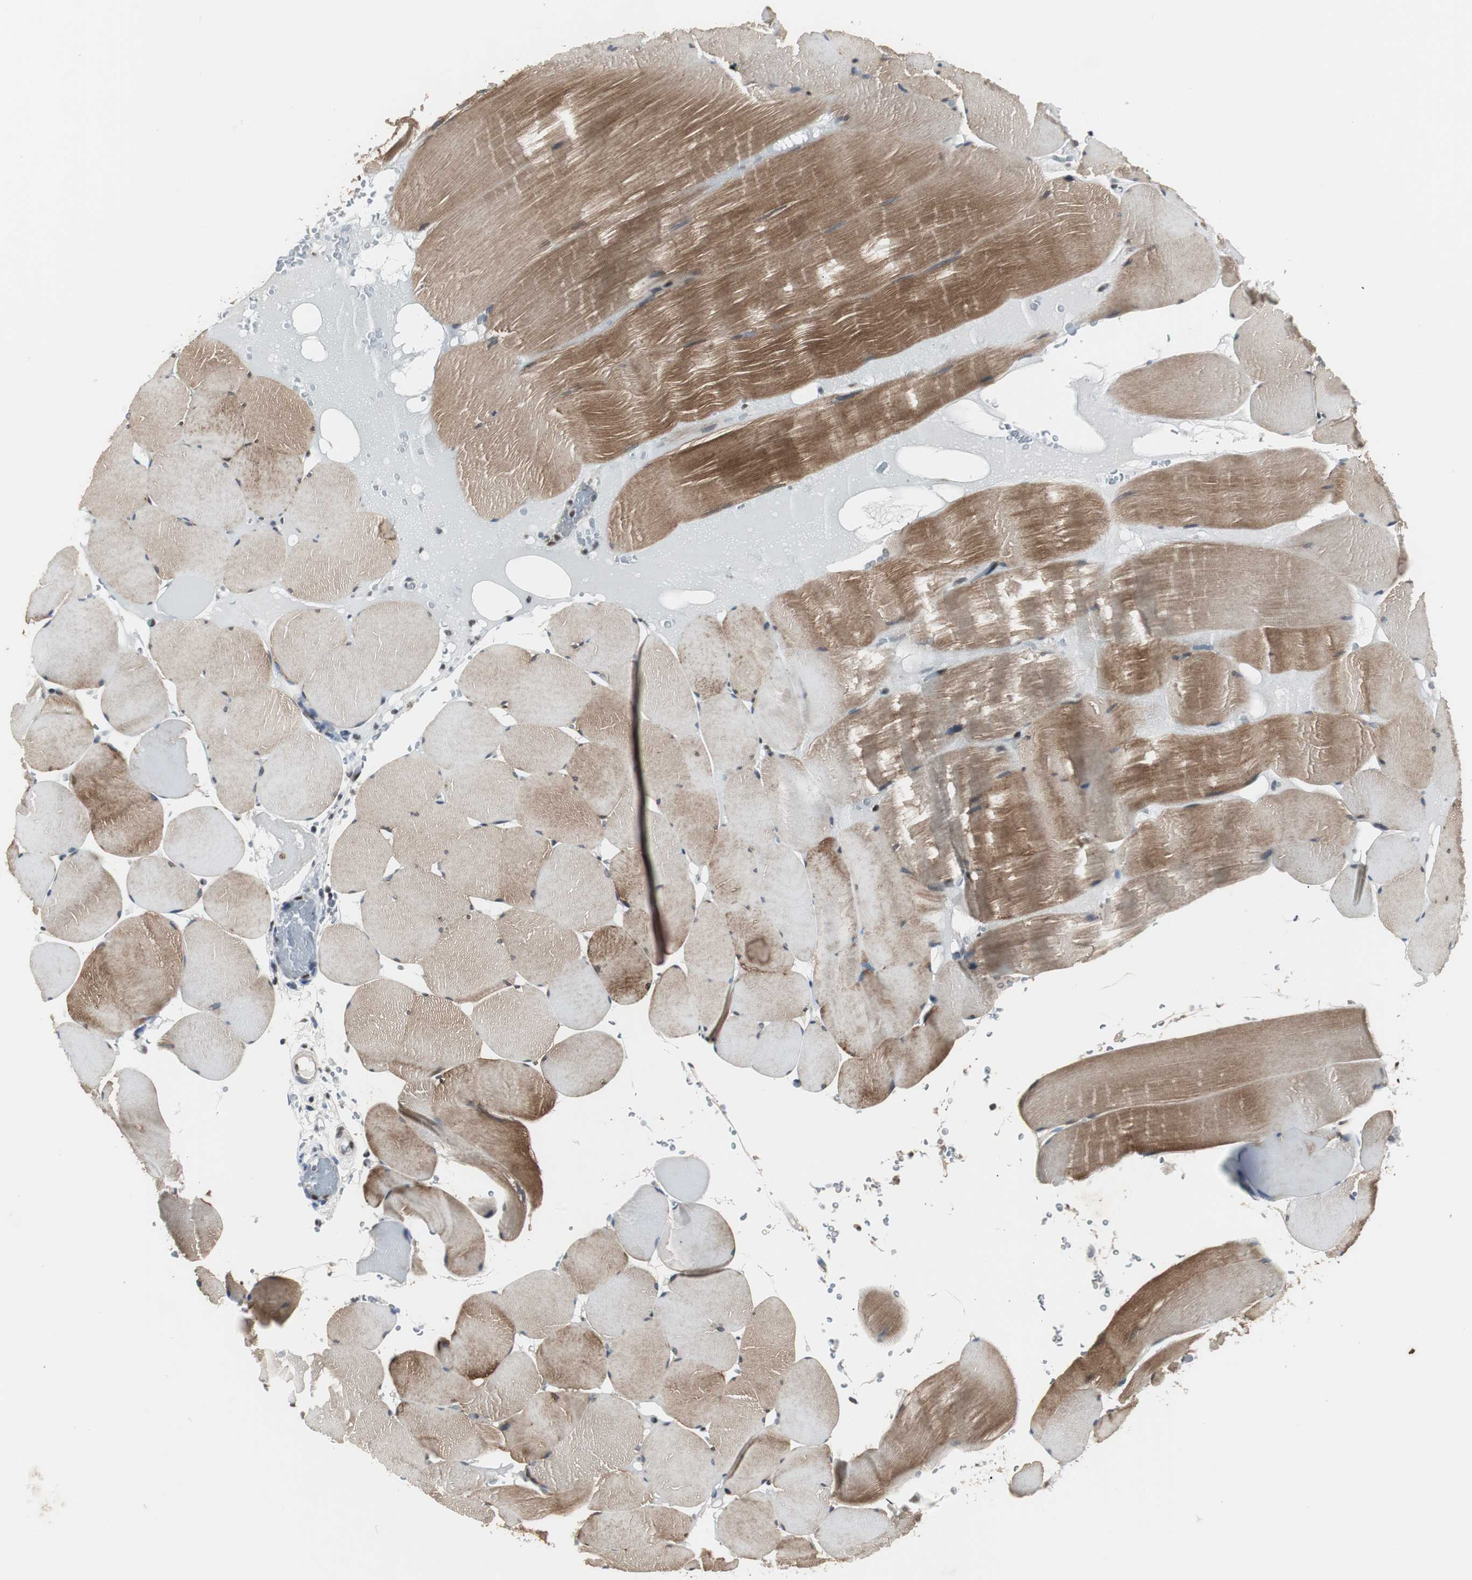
{"staining": {"intensity": "moderate", "quantity": "25%-75%", "location": "cytoplasmic/membranous"}, "tissue": "skeletal muscle", "cell_type": "Myocytes", "image_type": "normal", "snomed": [{"axis": "morphology", "description": "Normal tissue, NOS"}, {"axis": "topography", "description": "Skeletal muscle"}], "caption": "Myocytes demonstrate medium levels of moderate cytoplasmic/membranous expression in approximately 25%-75% of cells in benign skeletal muscle. The staining is performed using DAB (3,3'-diaminobenzidine) brown chromogen to label protein expression. The nuclei are counter-stained blue using hematoxylin.", "gene": "SMAD1", "patient": {"sex": "male", "age": 62}}